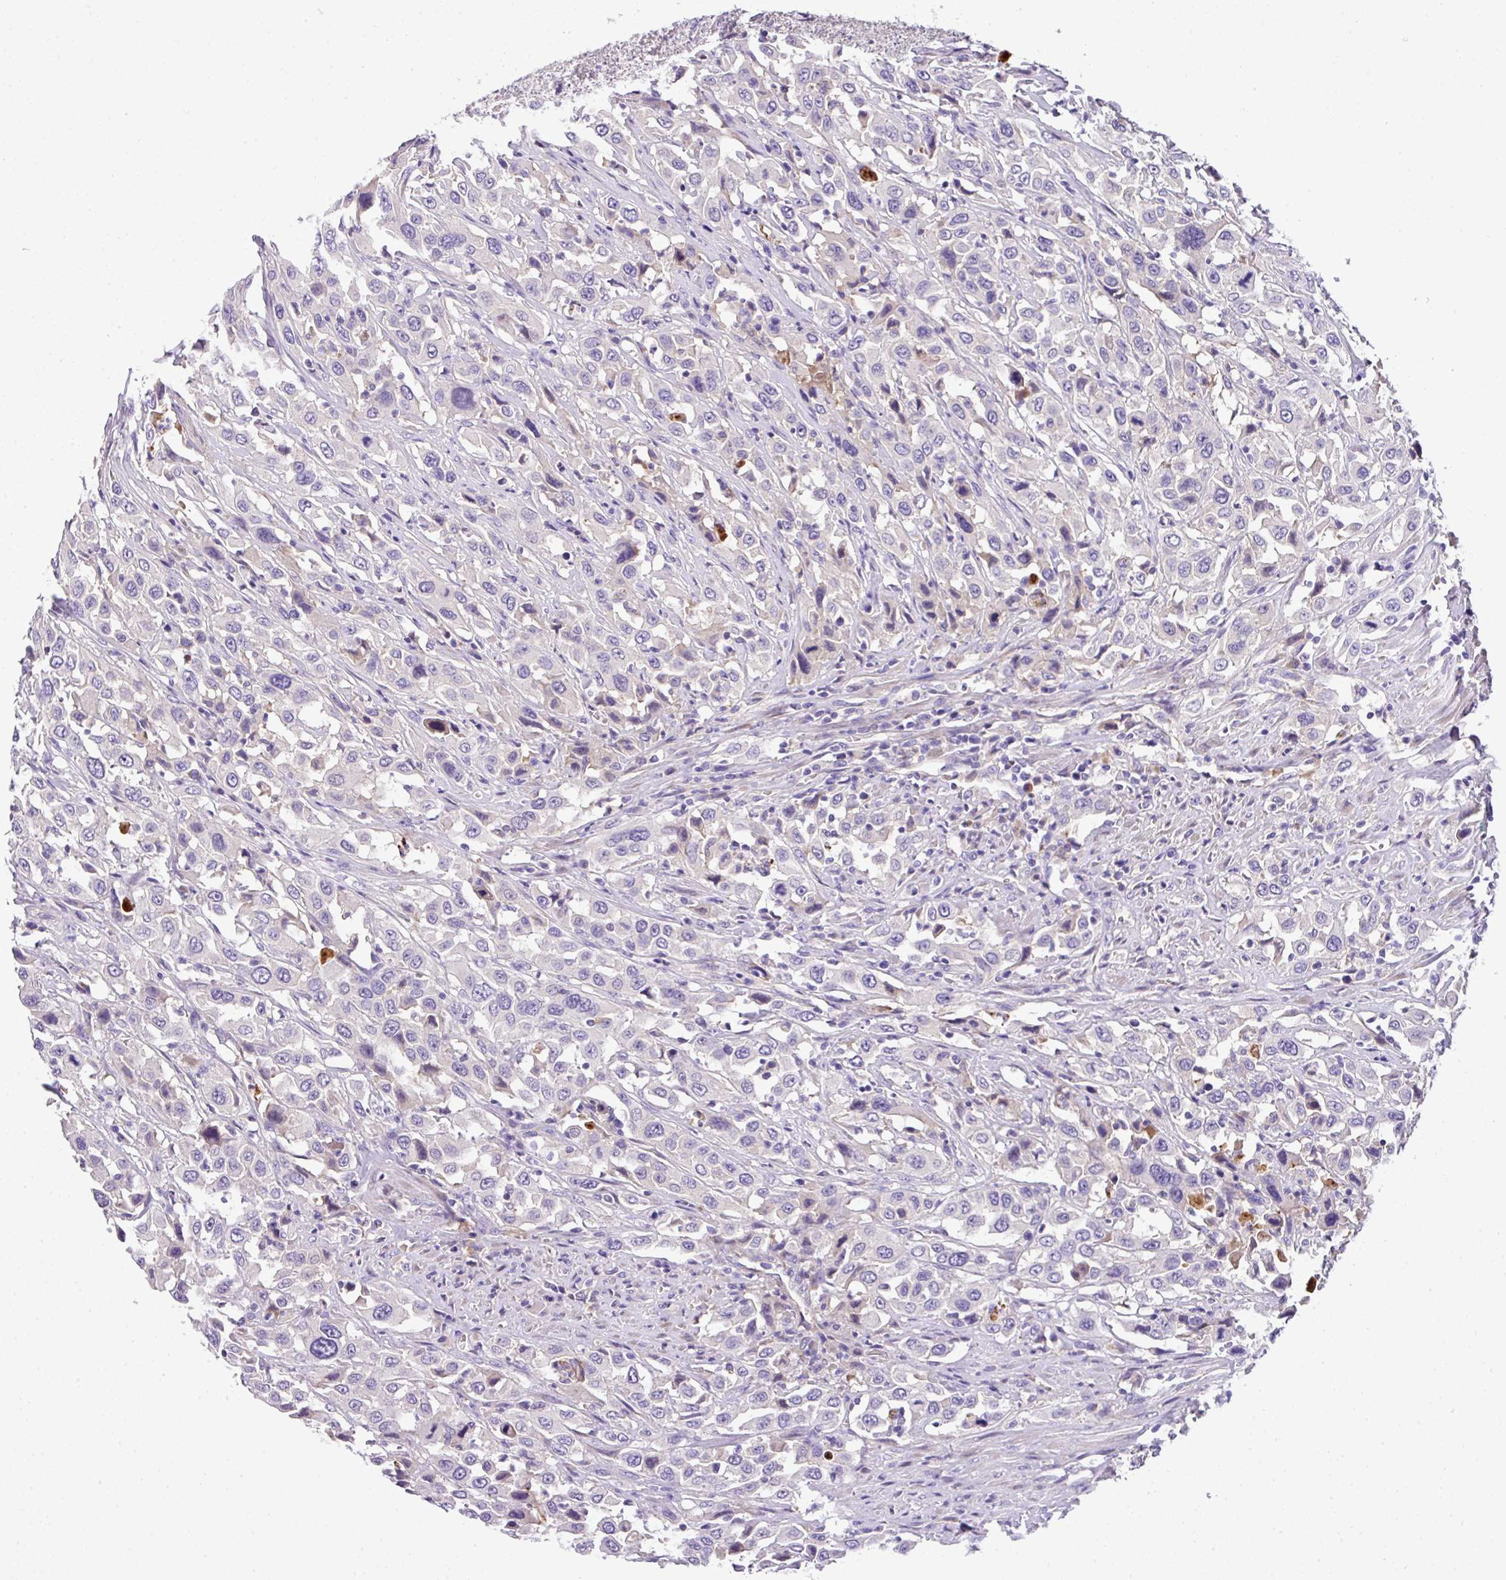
{"staining": {"intensity": "negative", "quantity": "none", "location": "none"}, "tissue": "urothelial cancer", "cell_type": "Tumor cells", "image_type": "cancer", "snomed": [{"axis": "morphology", "description": "Urothelial carcinoma, High grade"}, {"axis": "topography", "description": "Urinary bladder"}], "caption": "High magnification brightfield microscopy of urothelial cancer stained with DAB (3,3'-diaminobenzidine) (brown) and counterstained with hematoxylin (blue): tumor cells show no significant staining.", "gene": "ANXA2R", "patient": {"sex": "male", "age": 61}}